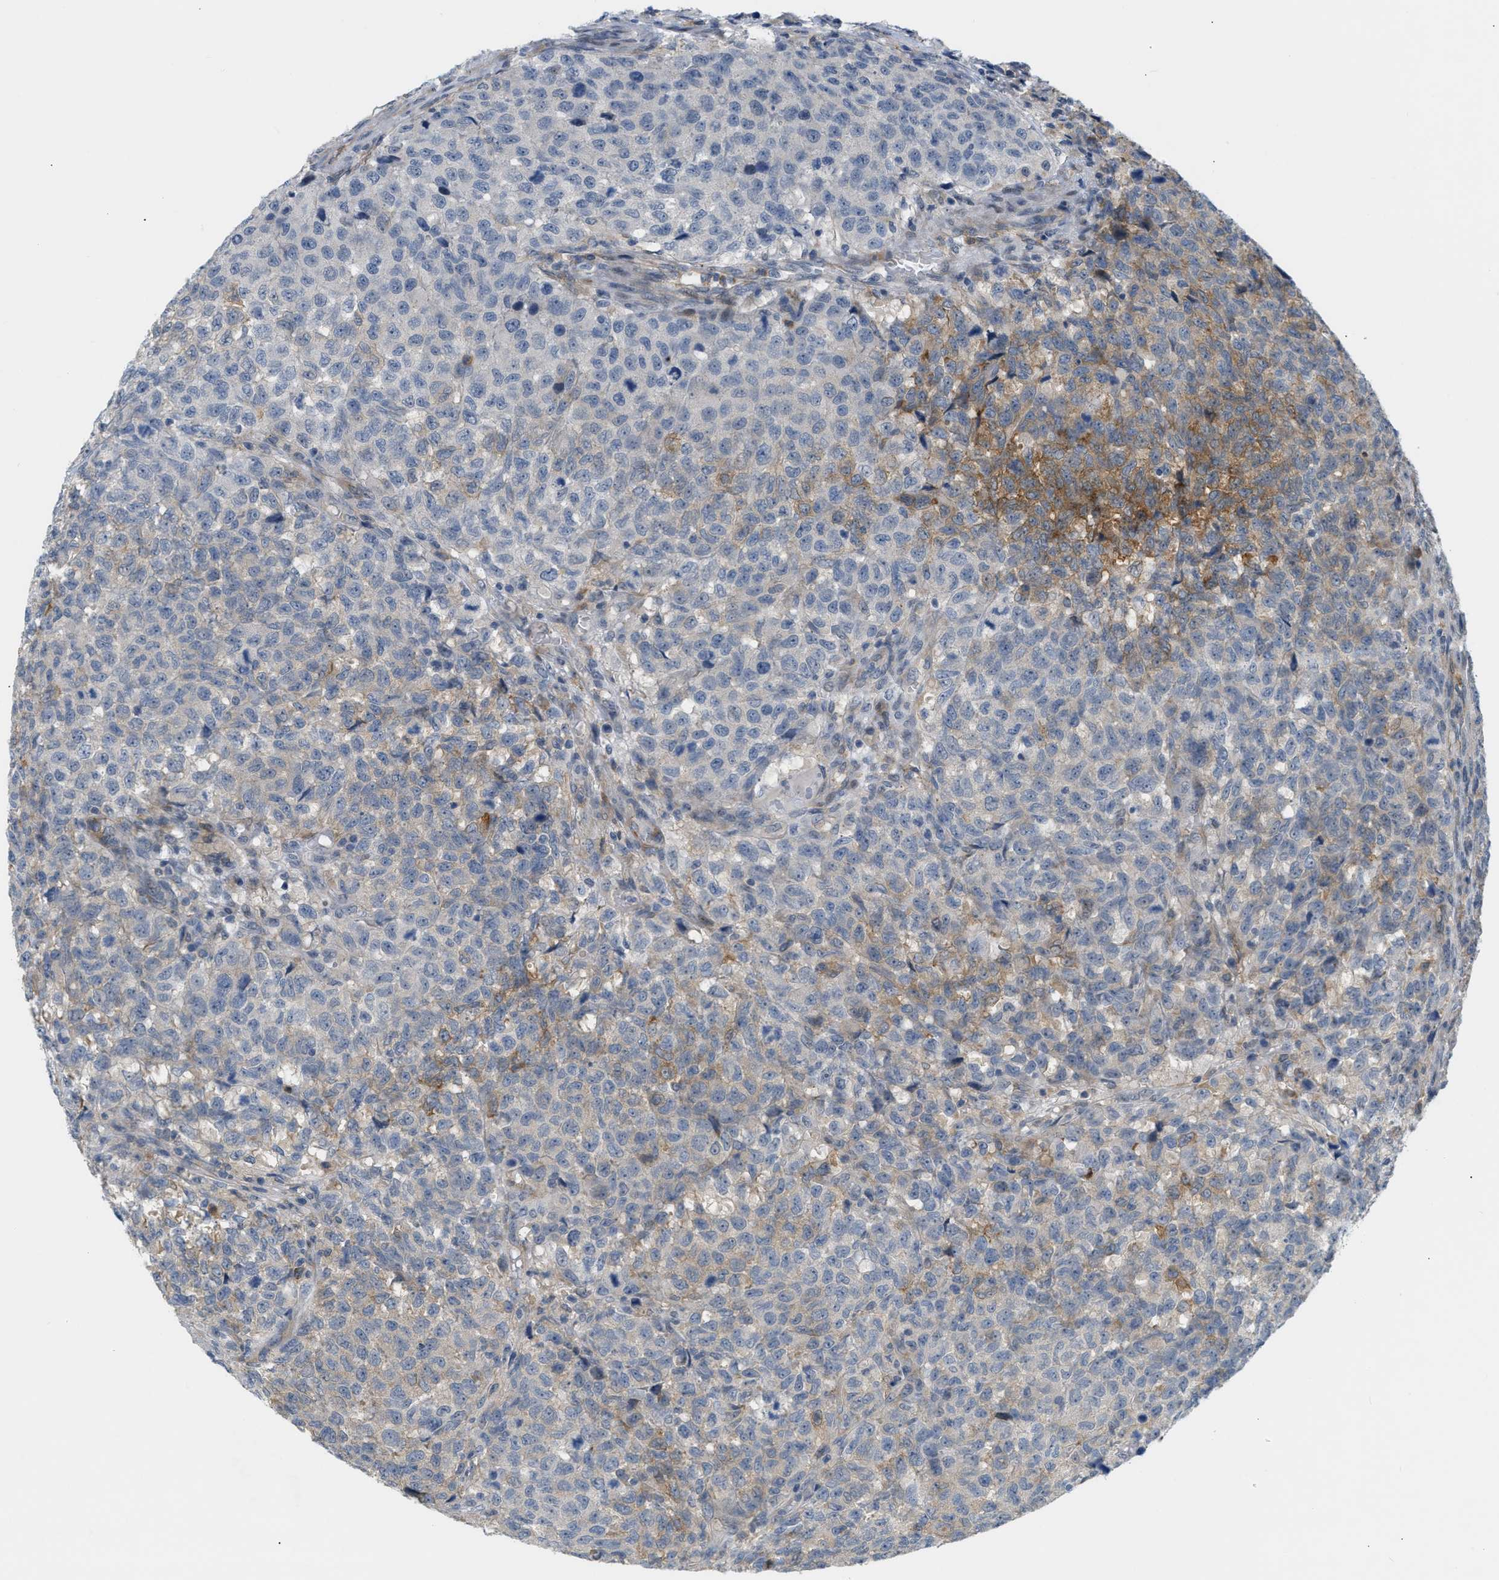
{"staining": {"intensity": "moderate", "quantity": "<25%", "location": "cytoplasmic/membranous"}, "tissue": "testis cancer", "cell_type": "Tumor cells", "image_type": "cancer", "snomed": [{"axis": "morphology", "description": "Seminoma, NOS"}, {"axis": "topography", "description": "Testis"}], "caption": "There is low levels of moderate cytoplasmic/membranous positivity in tumor cells of testis cancer, as demonstrated by immunohistochemical staining (brown color).", "gene": "ZNF408", "patient": {"sex": "male", "age": 59}}